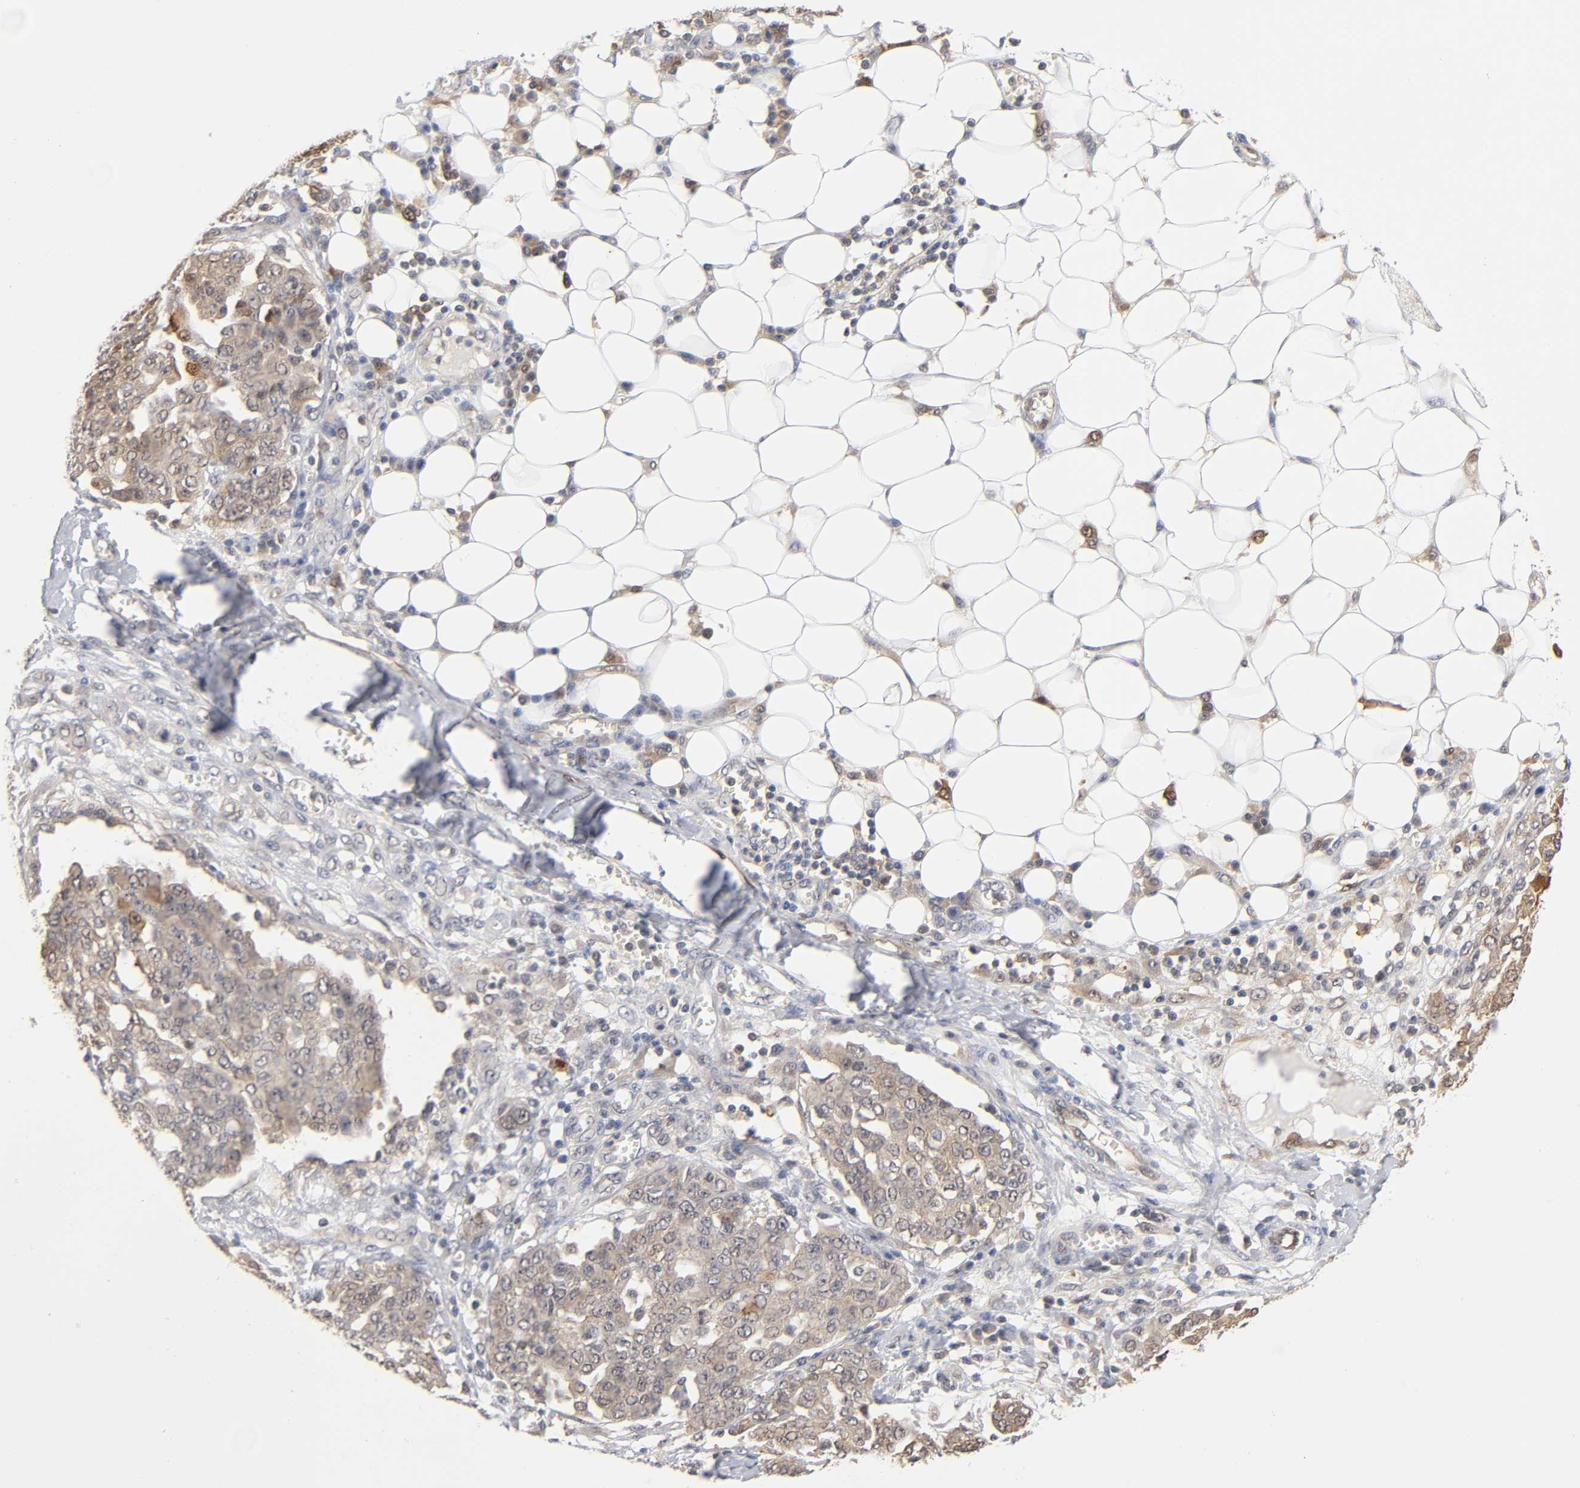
{"staining": {"intensity": "weak", "quantity": ">75%", "location": "cytoplasmic/membranous"}, "tissue": "ovarian cancer", "cell_type": "Tumor cells", "image_type": "cancer", "snomed": [{"axis": "morphology", "description": "Cystadenocarcinoma, serous, NOS"}, {"axis": "topography", "description": "Soft tissue"}, {"axis": "topography", "description": "Ovary"}], "caption": "A brown stain highlights weak cytoplasmic/membranous staining of a protein in serous cystadenocarcinoma (ovarian) tumor cells.", "gene": "DFFB", "patient": {"sex": "female", "age": 57}}